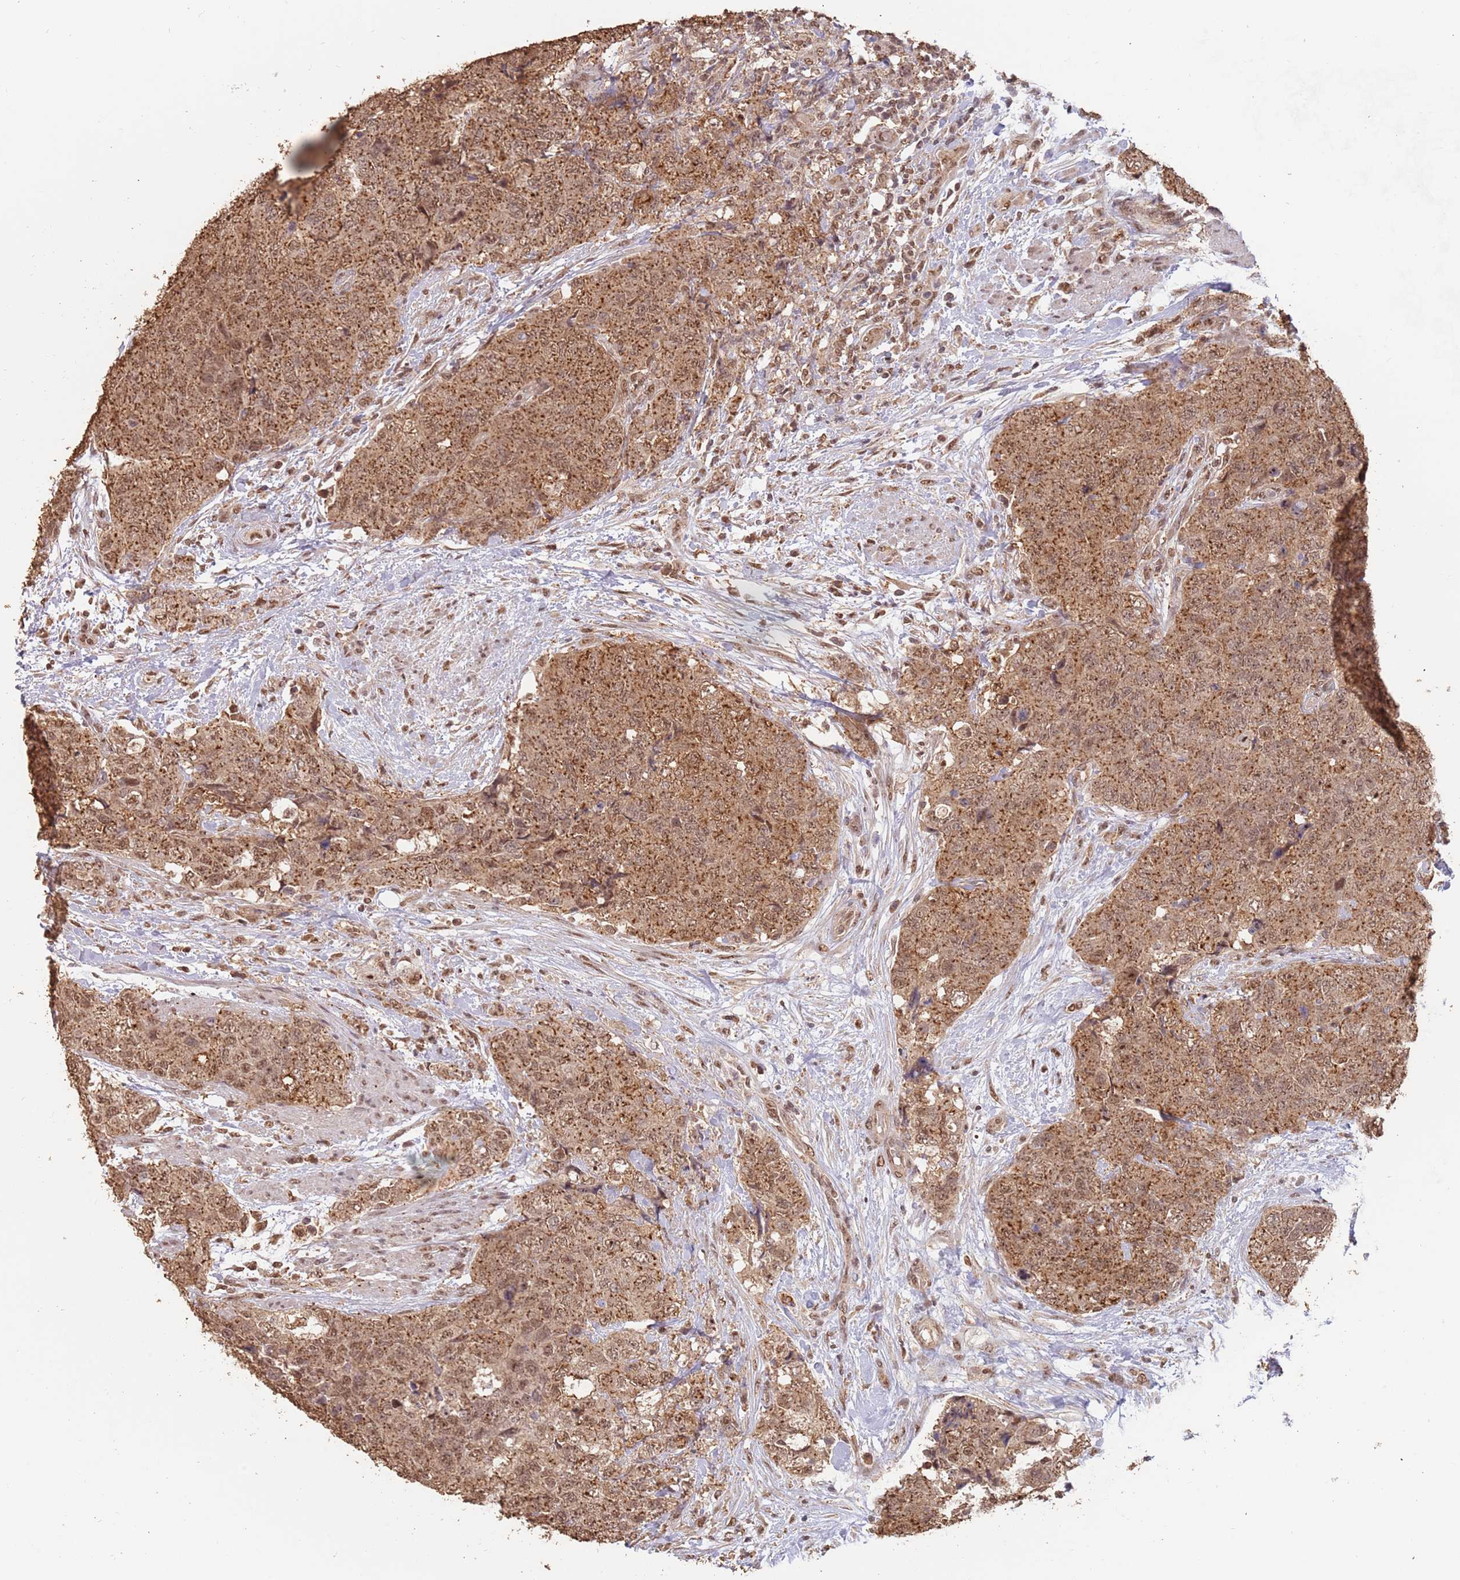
{"staining": {"intensity": "moderate", "quantity": ">75%", "location": "cytoplasmic/membranous,nuclear"}, "tissue": "urothelial cancer", "cell_type": "Tumor cells", "image_type": "cancer", "snomed": [{"axis": "morphology", "description": "Urothelial carcinoma, High grade"}, {"axis": "topography", "description": "Urinary bladder"}], "caption": "DAB (3,3'-diaminobenzidine) immunohistochemical staining of human urothelial carcinoma (high-grade) shows moderate cytoplasmic/membranous and nuclear protein expression in about >75% of tumor cells. Immunohistochemistry (ihc) stains the protein of interest in brown and the nuclei are stained blue.", "gene": "RFXANK", "patient": {"sex": "female", "age": 78}}